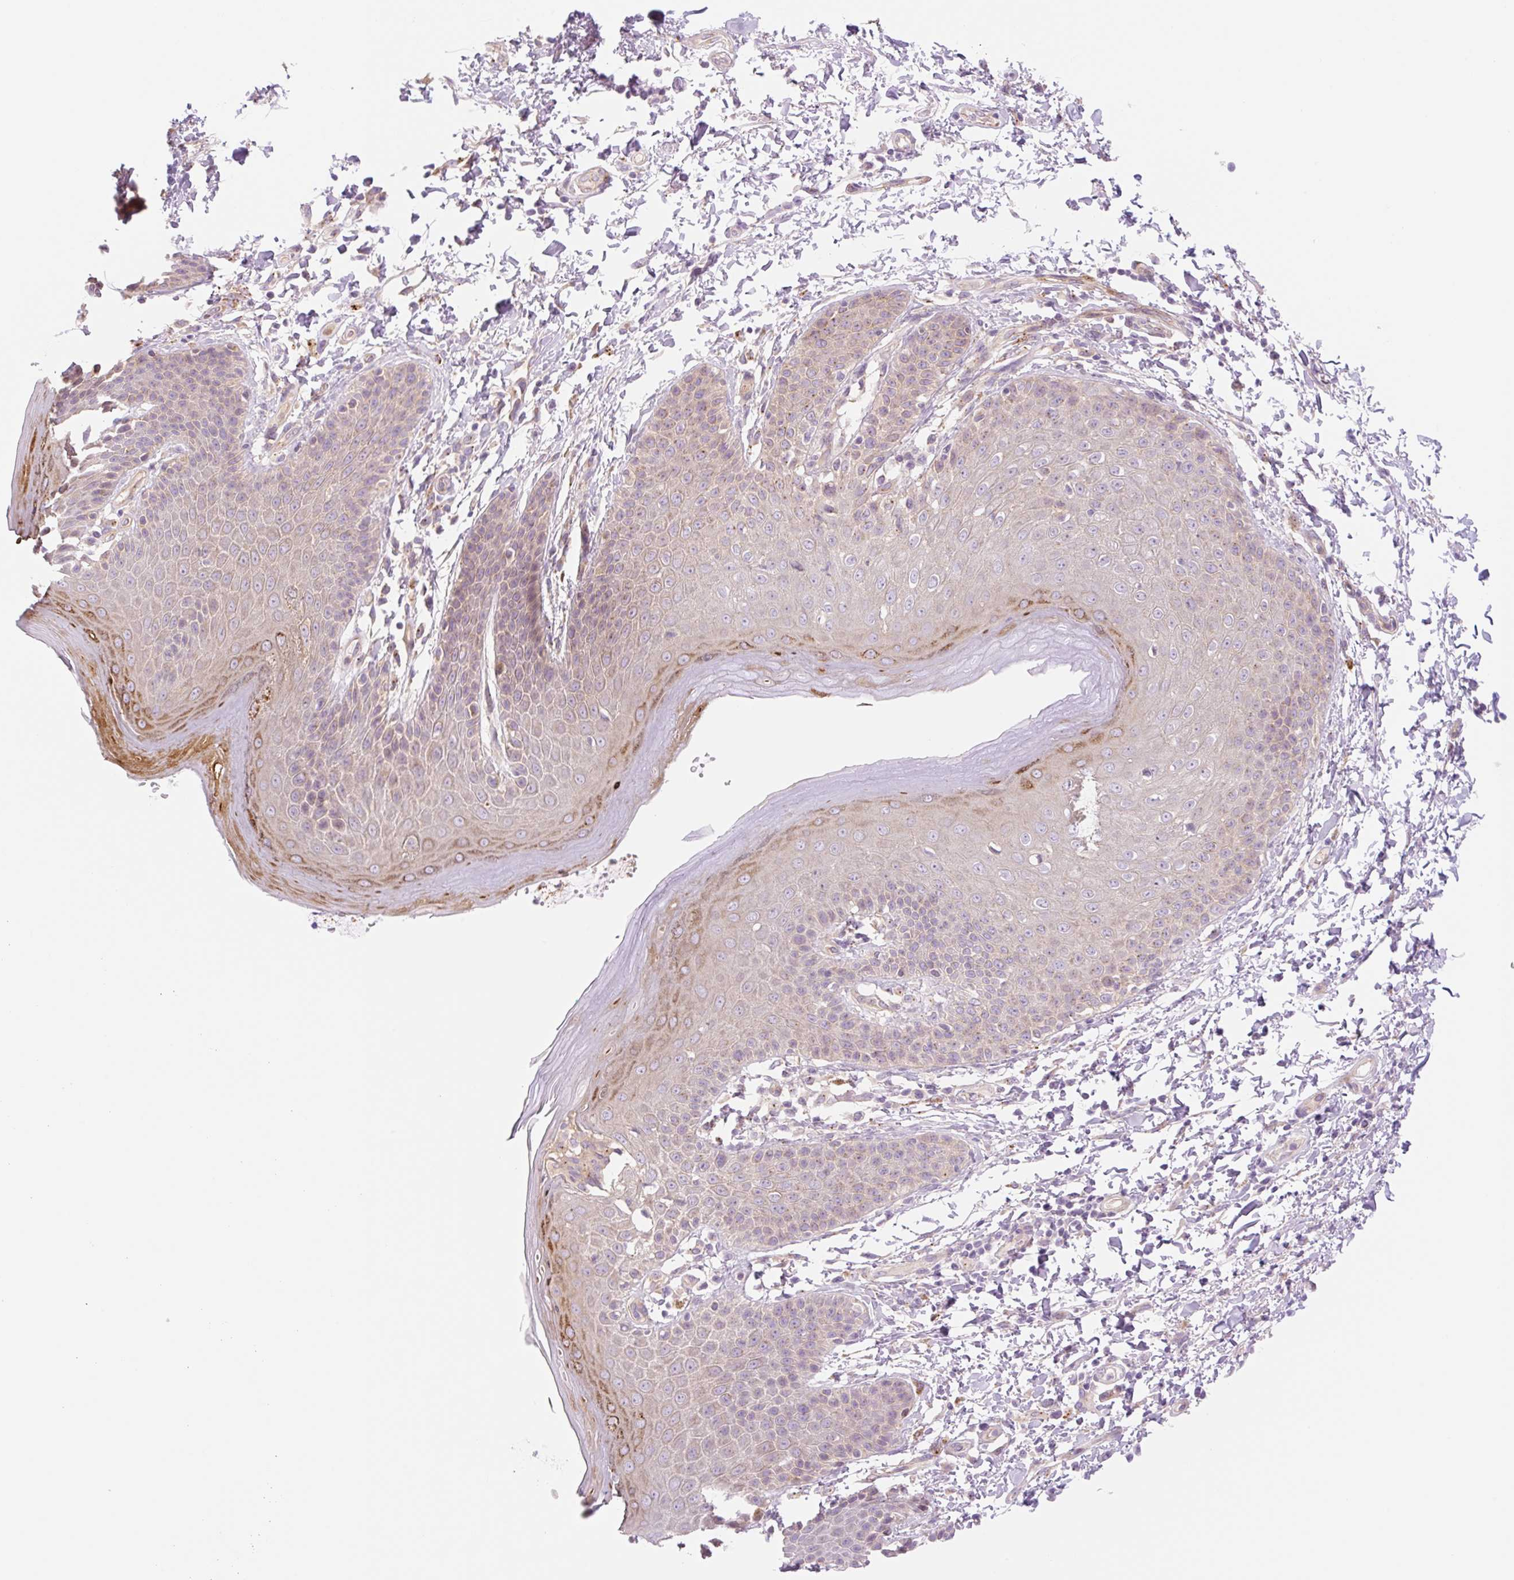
{"staining": {"intensity": "moderate", "quantity": "25%-75%", "location": "cytoplasmic/membranous"}, "tissue": "skin", "cell_type": "Epidermal cells", "image_type": "normal", "snomed": [{"axis": "morphology", "description": "Normal tissue, NOS"}, {"axis": "topography", "description": "Peripheral nerve tissue"}], "caption": "Immunohistochemical staining of benign skin displays moderate cytoplasmic/membranous protein expression in approximately 25%-75% of epidermal cells.", "gene": "NLRP5", "patient": {"sex": "male", "age": 51}}